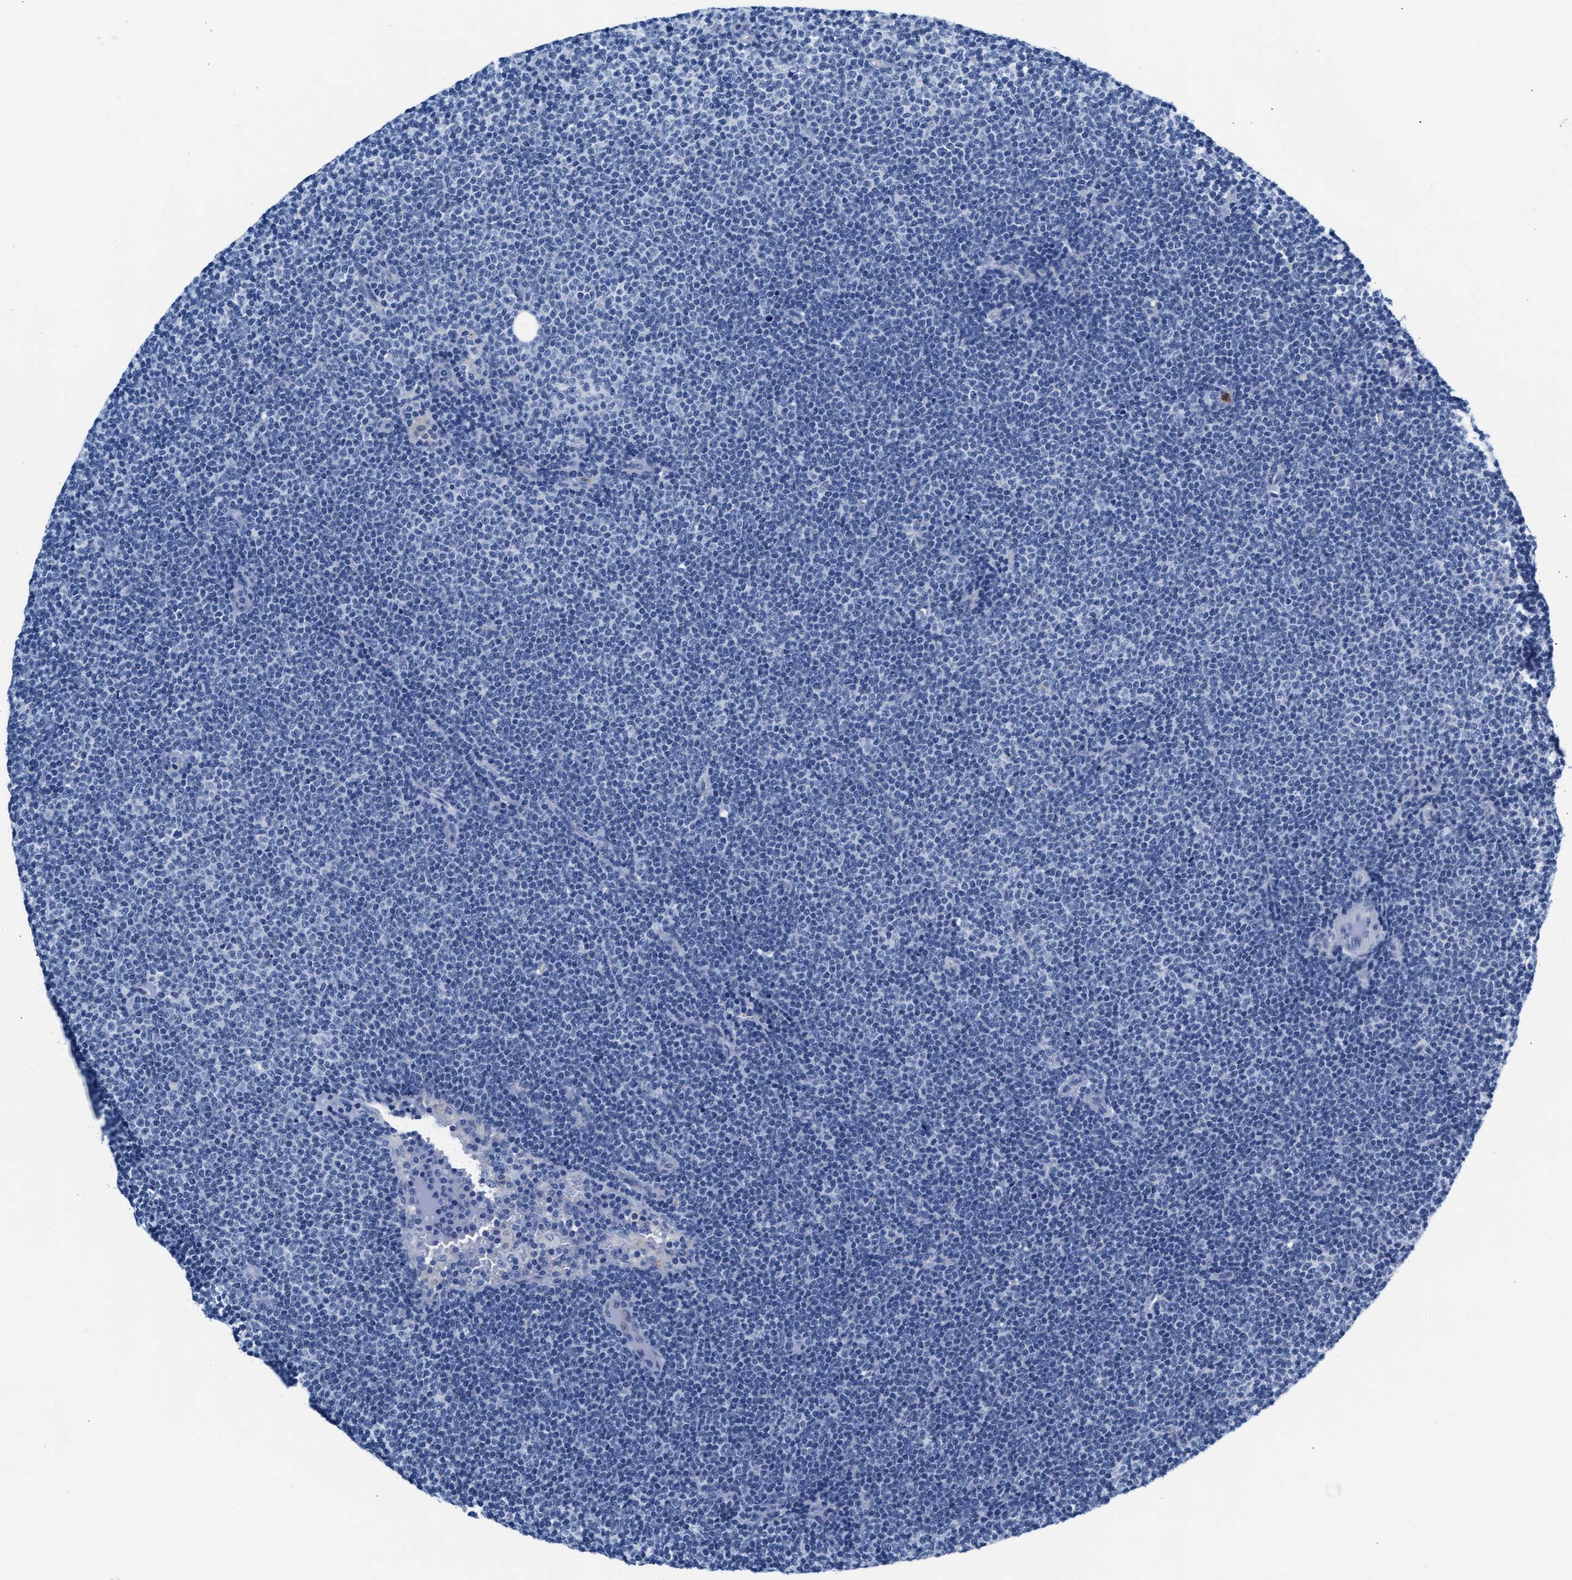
{"staining": {"intensity": "negative", "quantity": "none", "location": "none"}, "tissue": "lymphoma", "cell_type": "Tumor cells", "image_type": "cancer", "snomed": [{"axis": "morphology", "description": "Malignant lymphoma, non-Hodgkin's type, Low grade"}, {"axis": "topography", "description": "Lymph node"}], "caption": "Low-grade malignant lymphoma, non-Hodgkin's type stained for a protein using IHC demonstrates no expression tumor cells.", "gene": "MMP8", "patient": {"sex": "female", "age": 53}}